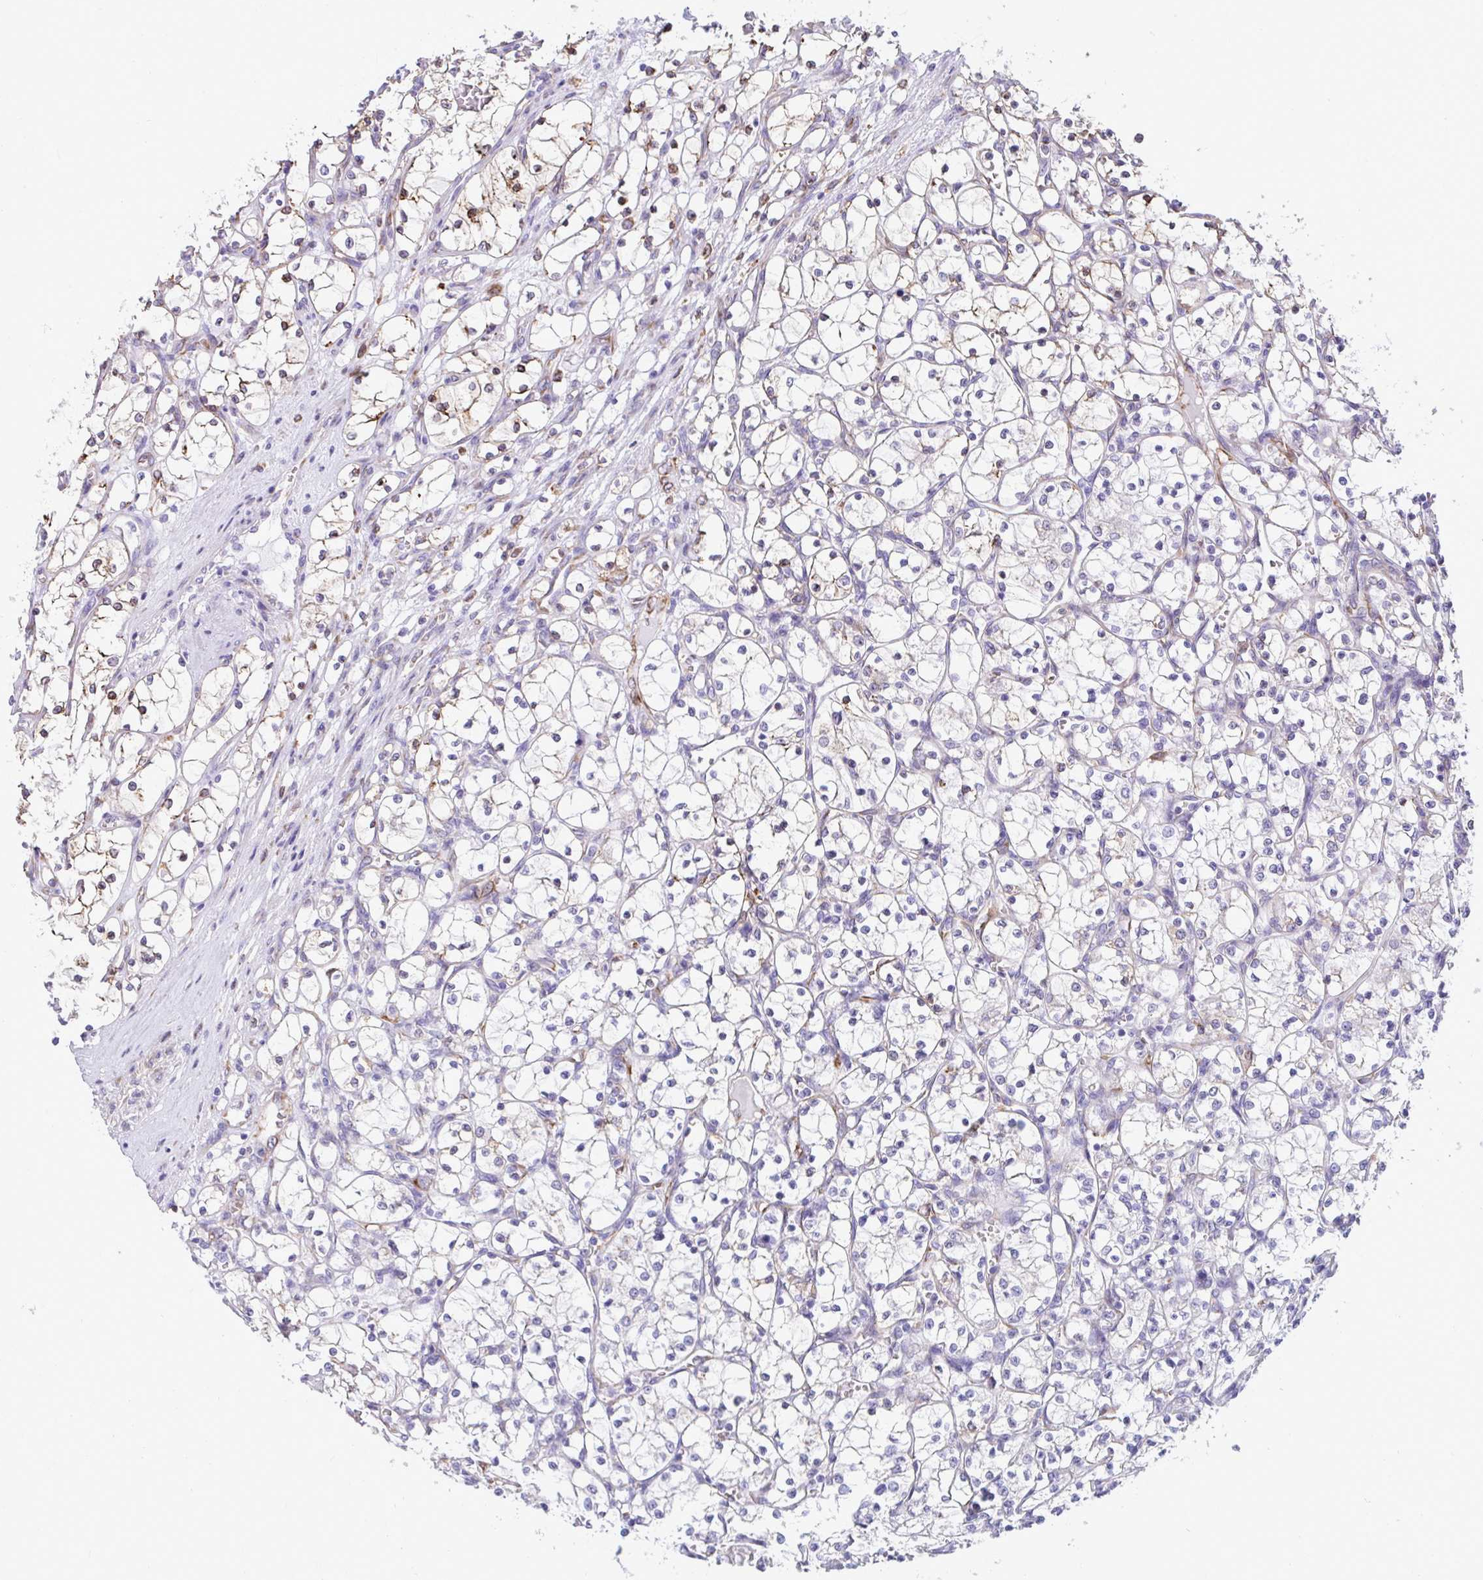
{"staining": {"intensity": "negative", "quantity": "none", "location": "none"}, "tissue": "renal cancer", "cell_type": "Tumor cells", "image_type": "cancer", "snomed": [{"axis": "morphology", "description": "Adenocarcinoma, NOS"}, {"axis": "topography", "description": "Kidney"}], "caption": "Immunohistochemical staining of renal cancer displays no significant positivity in tumor cells.", "gene": "ASPH", "patient": {"sex": "female", "age": 69}}